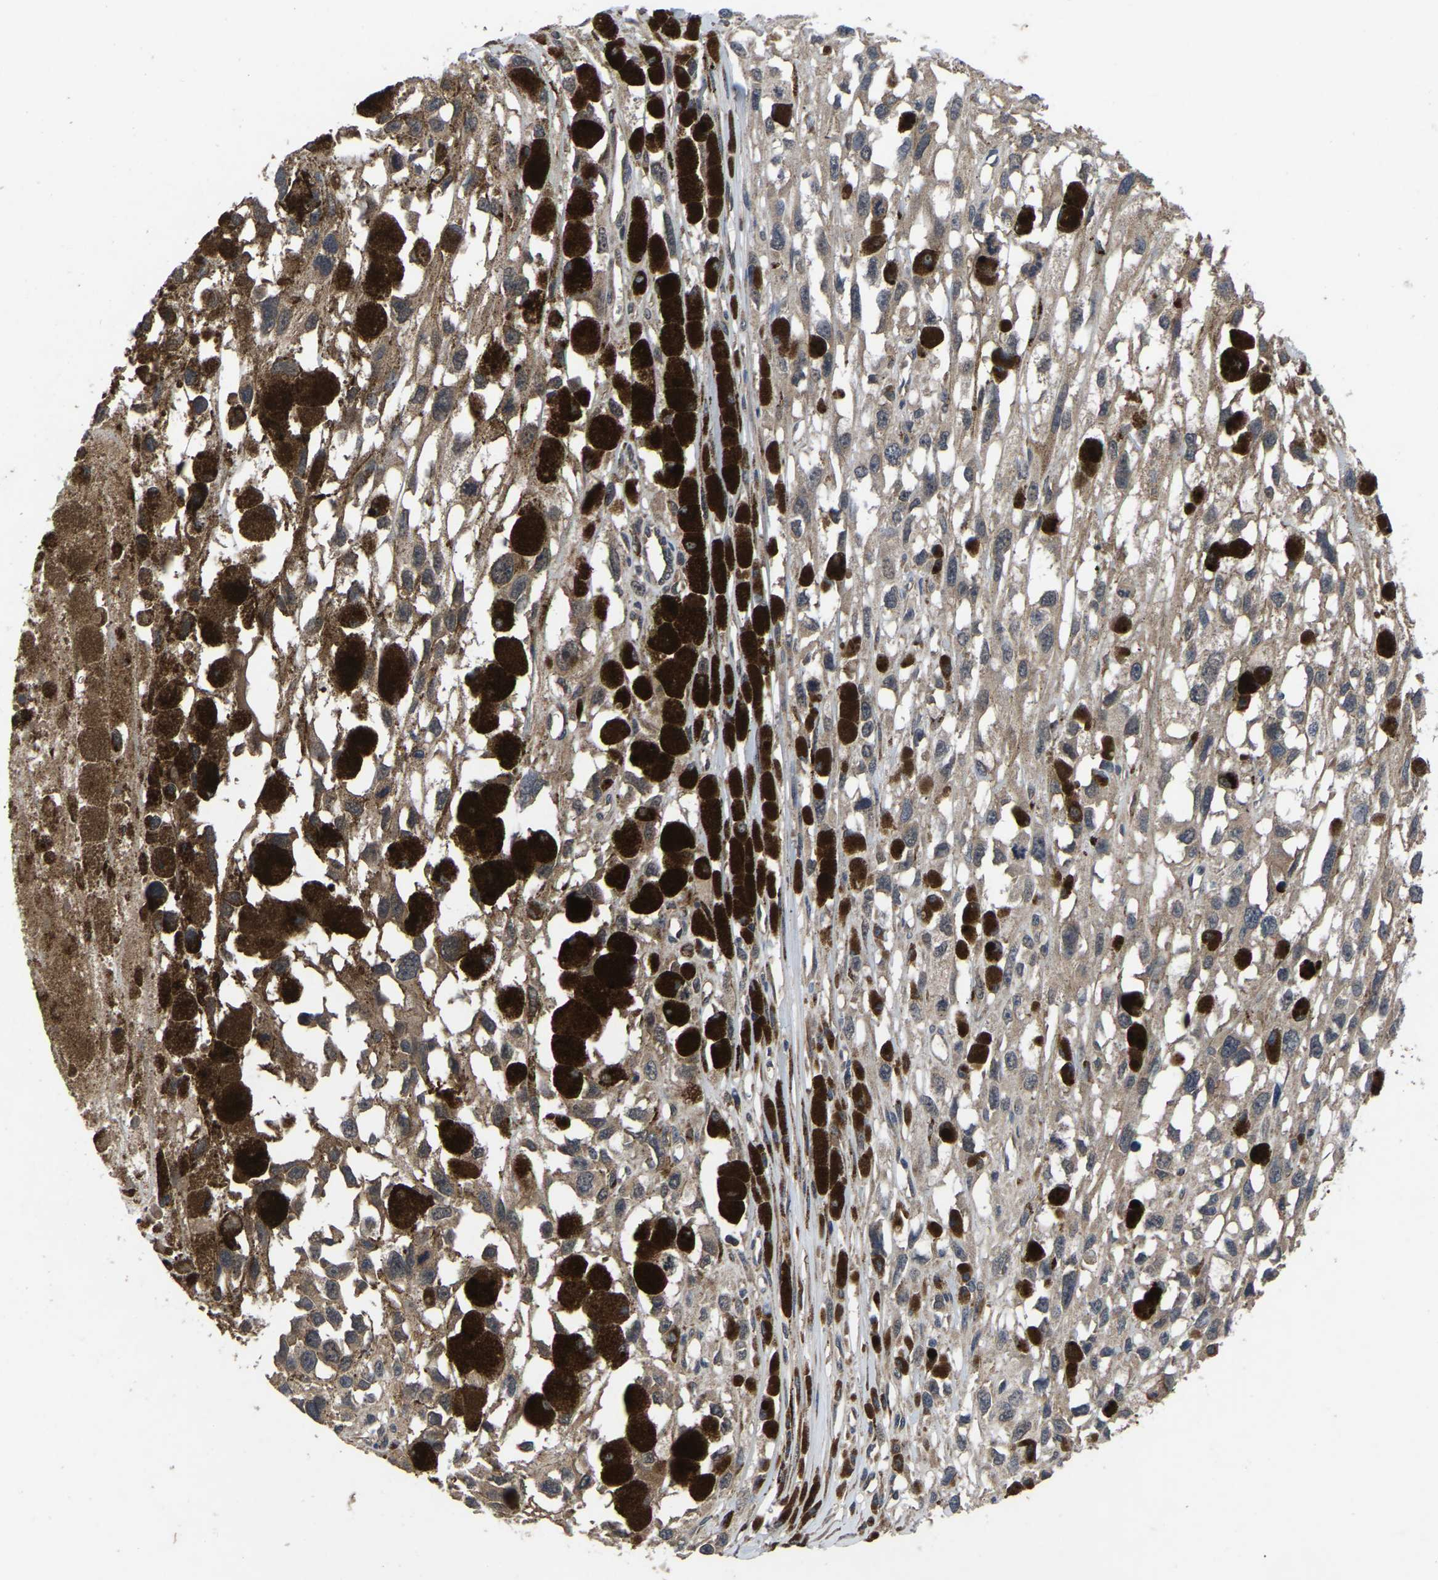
{"staining": {"intensity": "weak", "quantity": "25%-75%", "location": "cytoplasmic/membranous"}, "tissue": "melanoma", "cell_type": "Tumor cells", "image_type": "cancer", "snomed": [{"axis": "morphology", "description": "Malignant melanoma, Metastatic site"}, {"axis": "topography", "description": "Lymph node"}], "caption": "Immunohistochemical staining of malignant melanoma (metastatic site) demonstrates weak cytoplasmic/membranous protein positivity in about 25%-75% of tumor cells.", "gene": "CRYZL1", "patient": {"sex": "male", "age": 59}}